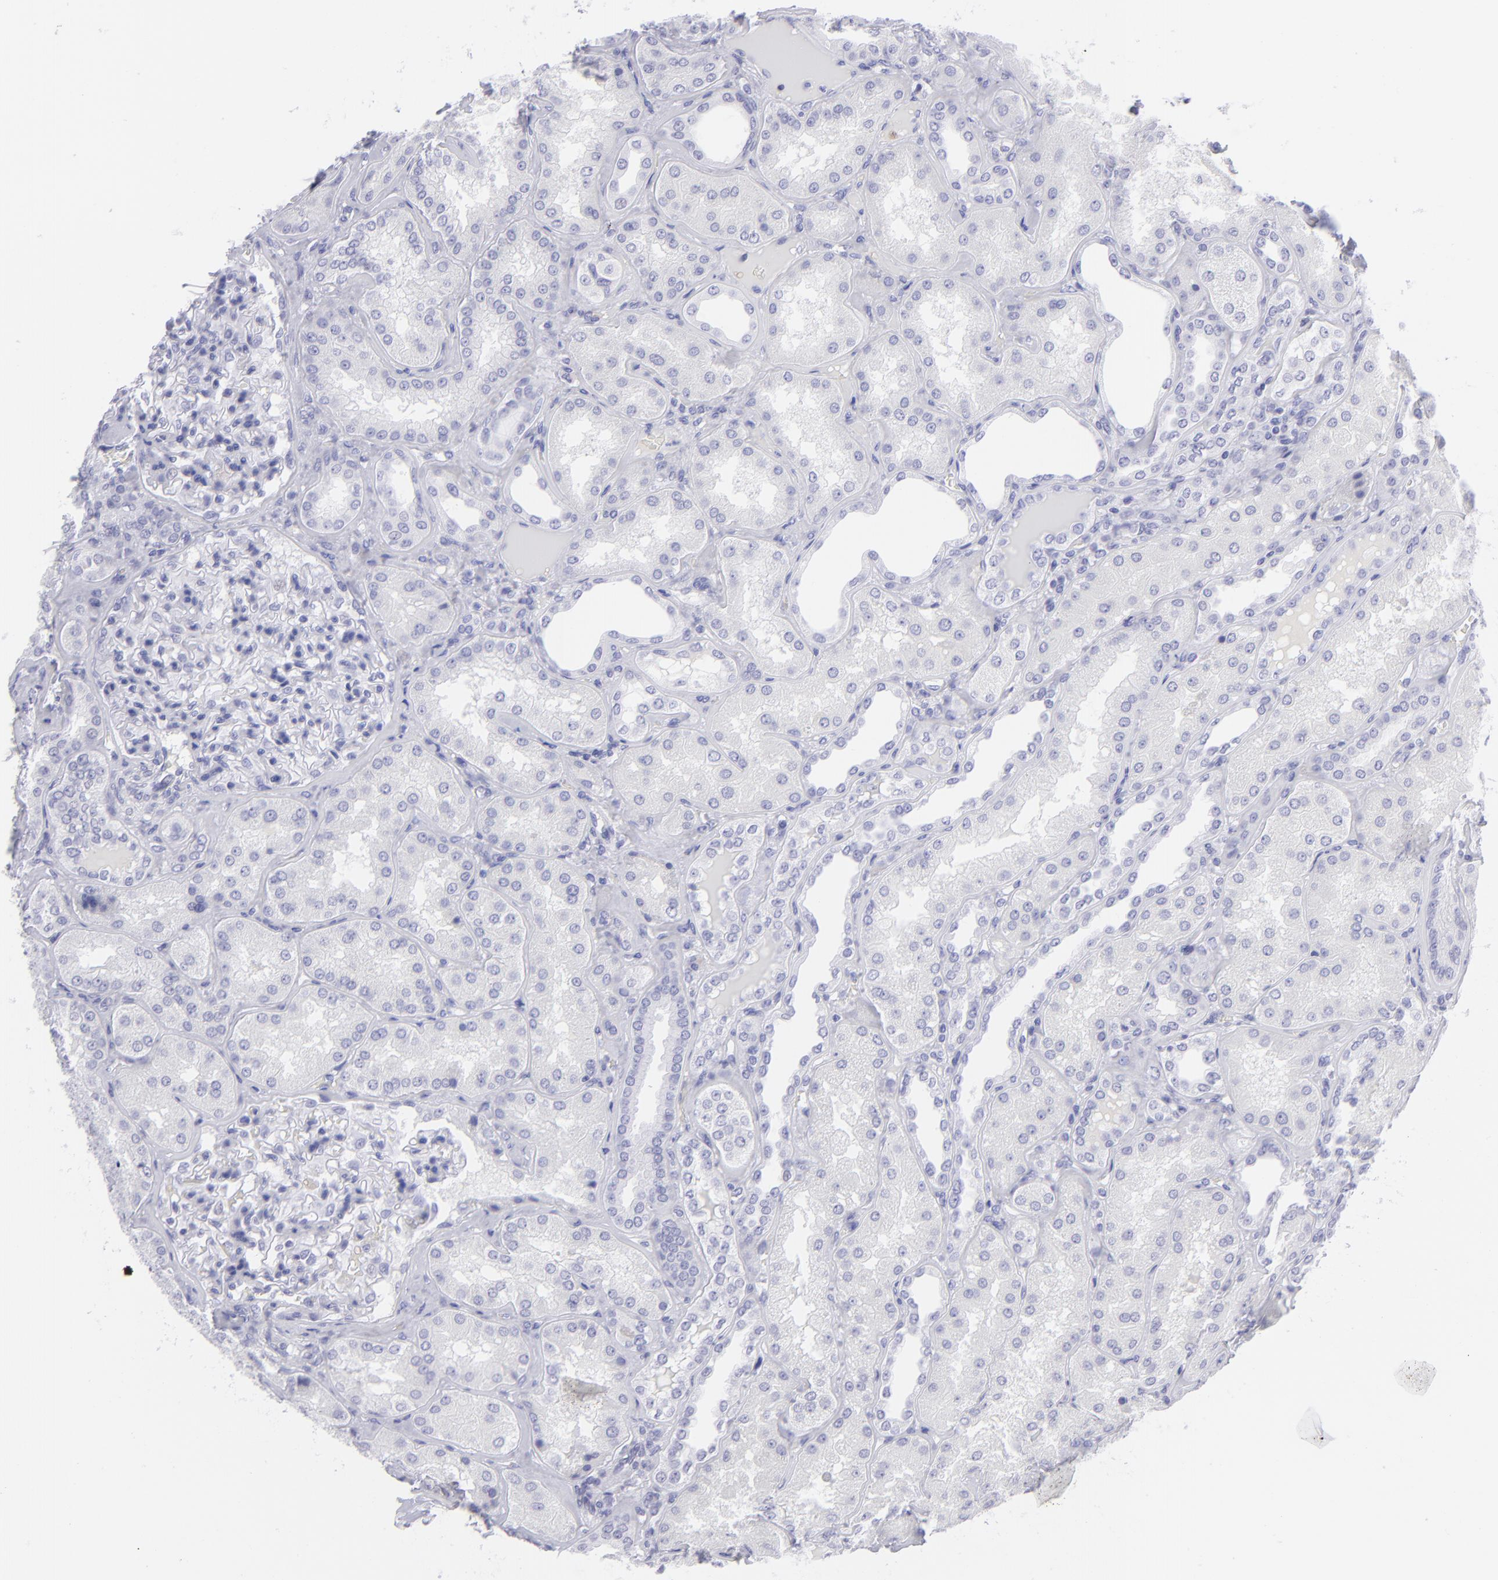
{"staining": {"intensity": "negative", "quantity": "none", "location": "none"}, "tissue": "kidney", "cell_type": "Cells in glomeruli", "image_type": "normal", "snomed": [{"axis": "morphology", "description": "Normal tissue, NOS"}, {"axis": "topography", "description": "Kidney"}], "caption": "Immunohistochemistry photomicrograph of benign kidney: human kidney stained with DAB demonstrates no significant protein positivity in cells in glomeruli. Nuclei are stained in blue.", "gene": "SLC1A2", "patient": {"sex": "female", "age": 56}}